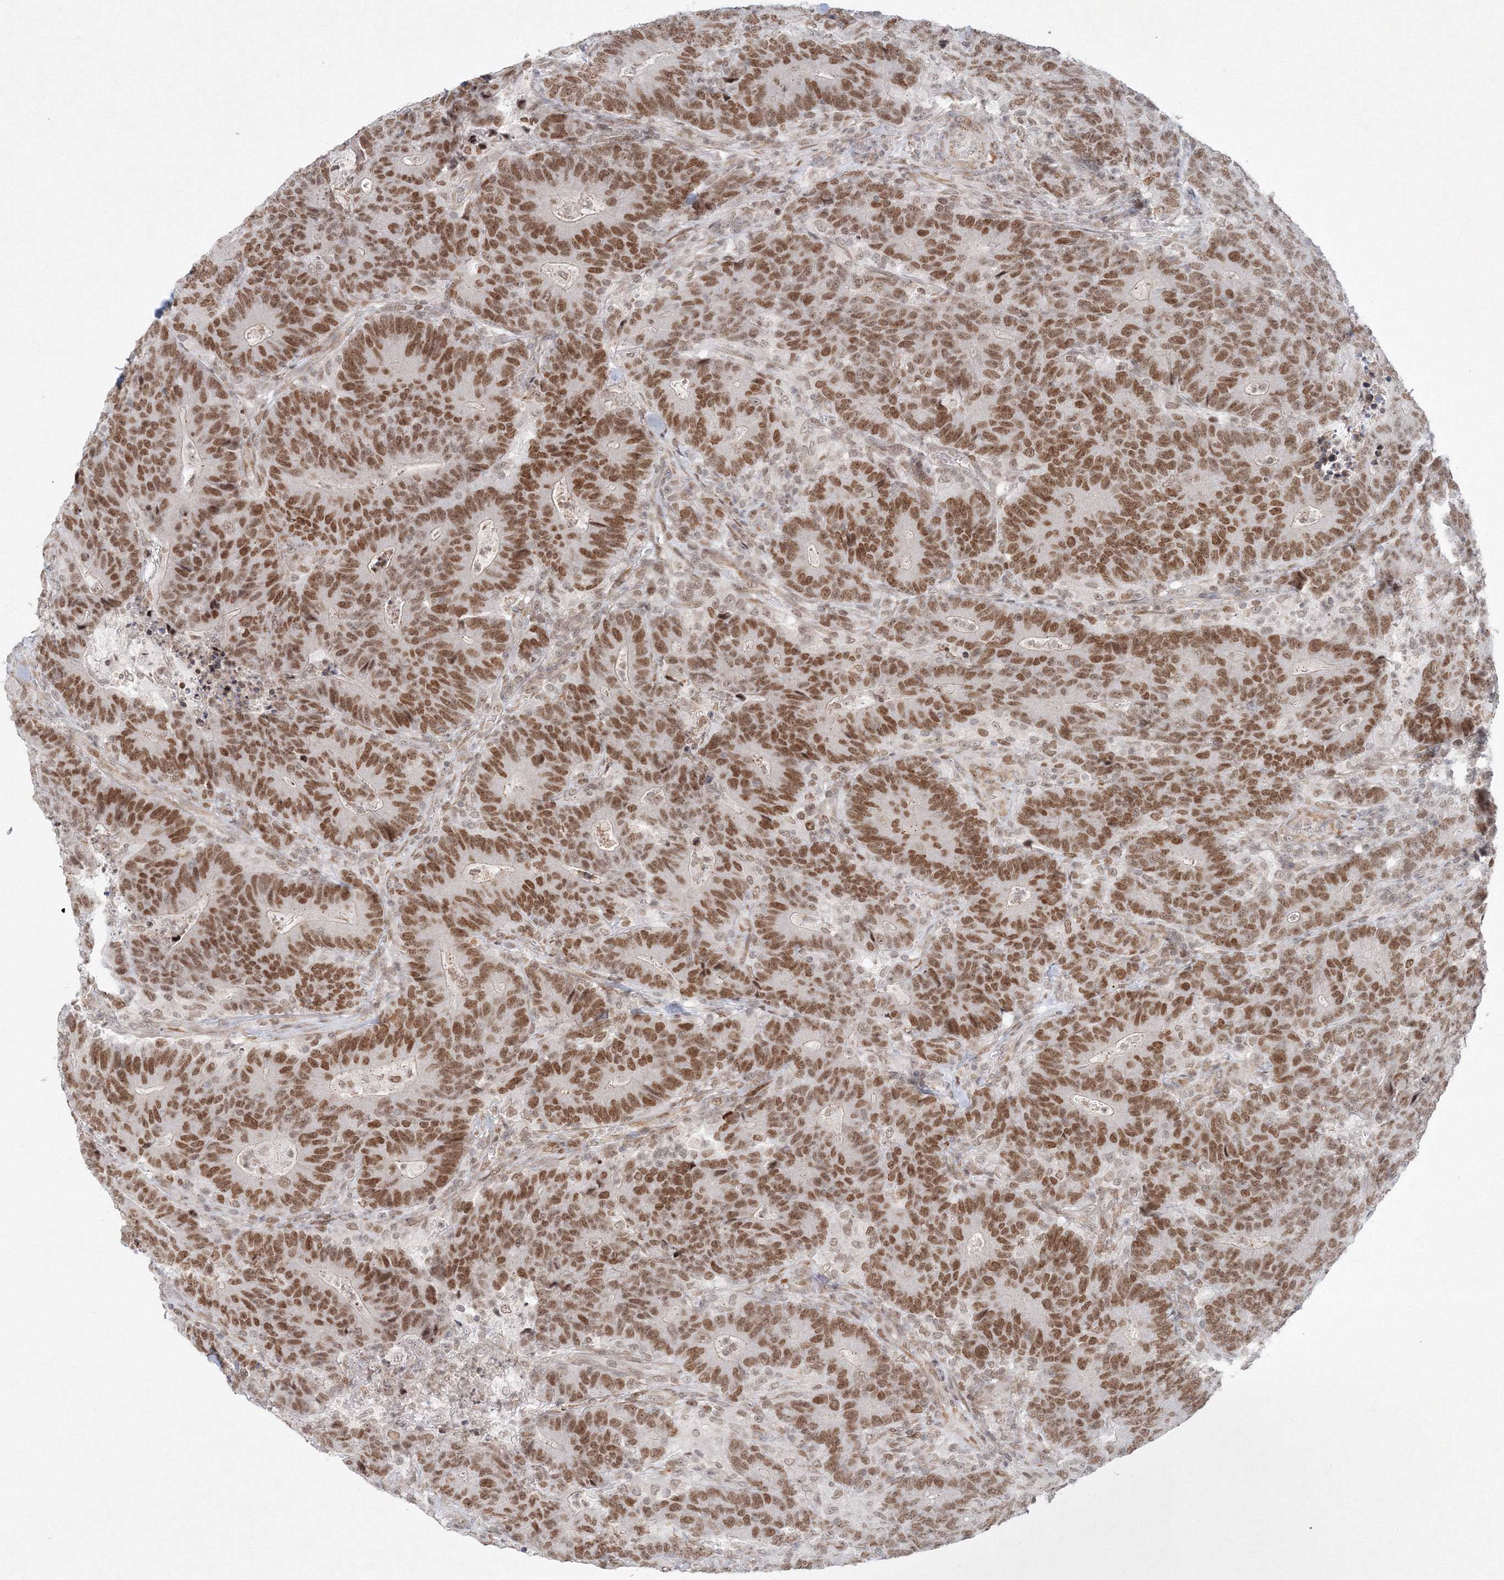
{"staining": {"intensity": "moderate", "quantity": ">75%", "location": "nuclear"}, "tissue": "colorectal cancer", "cell_type": "Tumor cells", "image_type": "cancer", "snomed": [{"axis": "morphology", "description": "Normal tissue, NOS"}, {"axis": "morphology", "description": "Adenocarcinoma, NOS"}, {"axis": "topography", "description": "Colon"}], "caption": "Immunohistochemistry (IHC) staining of colorectal adenocarcinoma, which reveals medium levels of moderate nuclear staining in about >75% of tumor cells indicating moderate nuclear protein expression. The staining was performed using DAB (3,3'-diaminobenzidine) (brown) for protein detection and nuclei were counterstained in hematoxylin (blue).", "gene": "KIF4A", "patient": {"sex": "female", "age": 75}}